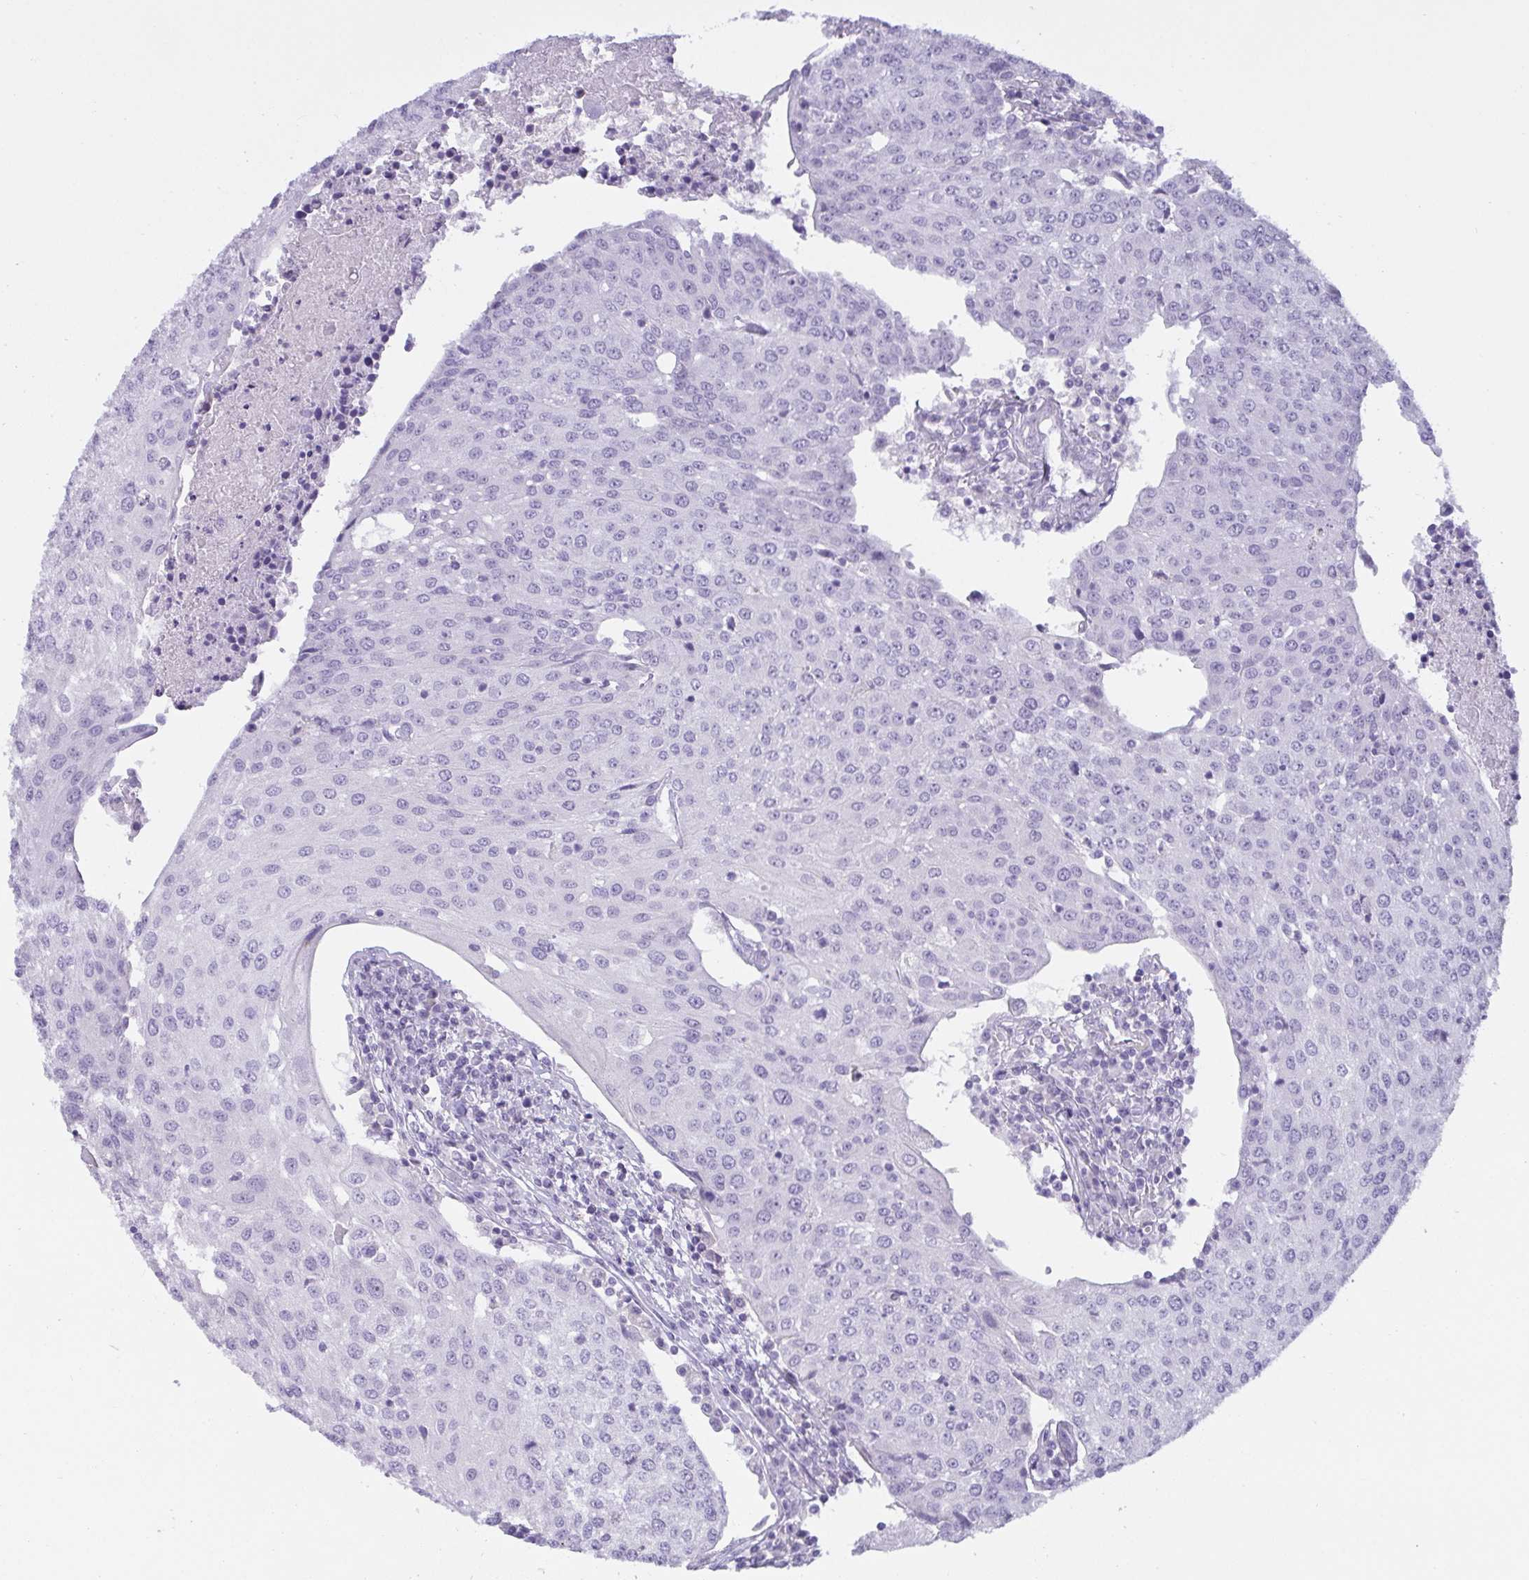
{"staining": {"intensity": "negative", "quantity": "none", "location": "none"}, "tissue": "urothelial cancer", "cell_type": "Tumor cells", "image_type": "cancer", "snomed": [{"axis": "morphology", "description": "Urothelial carcinoma, High grade"}, {"axis": "topography", "description": "Urinary bladder"}], "caption": "IHC micrograph of neoplastic tissue: urothelial cancer stained with DAB (3,3'-diaminobenzidine) exhibits no significant protein staining in tumor cells.", "gene": "OR5P3", "patient": {"sex": "female", "age": 85}}